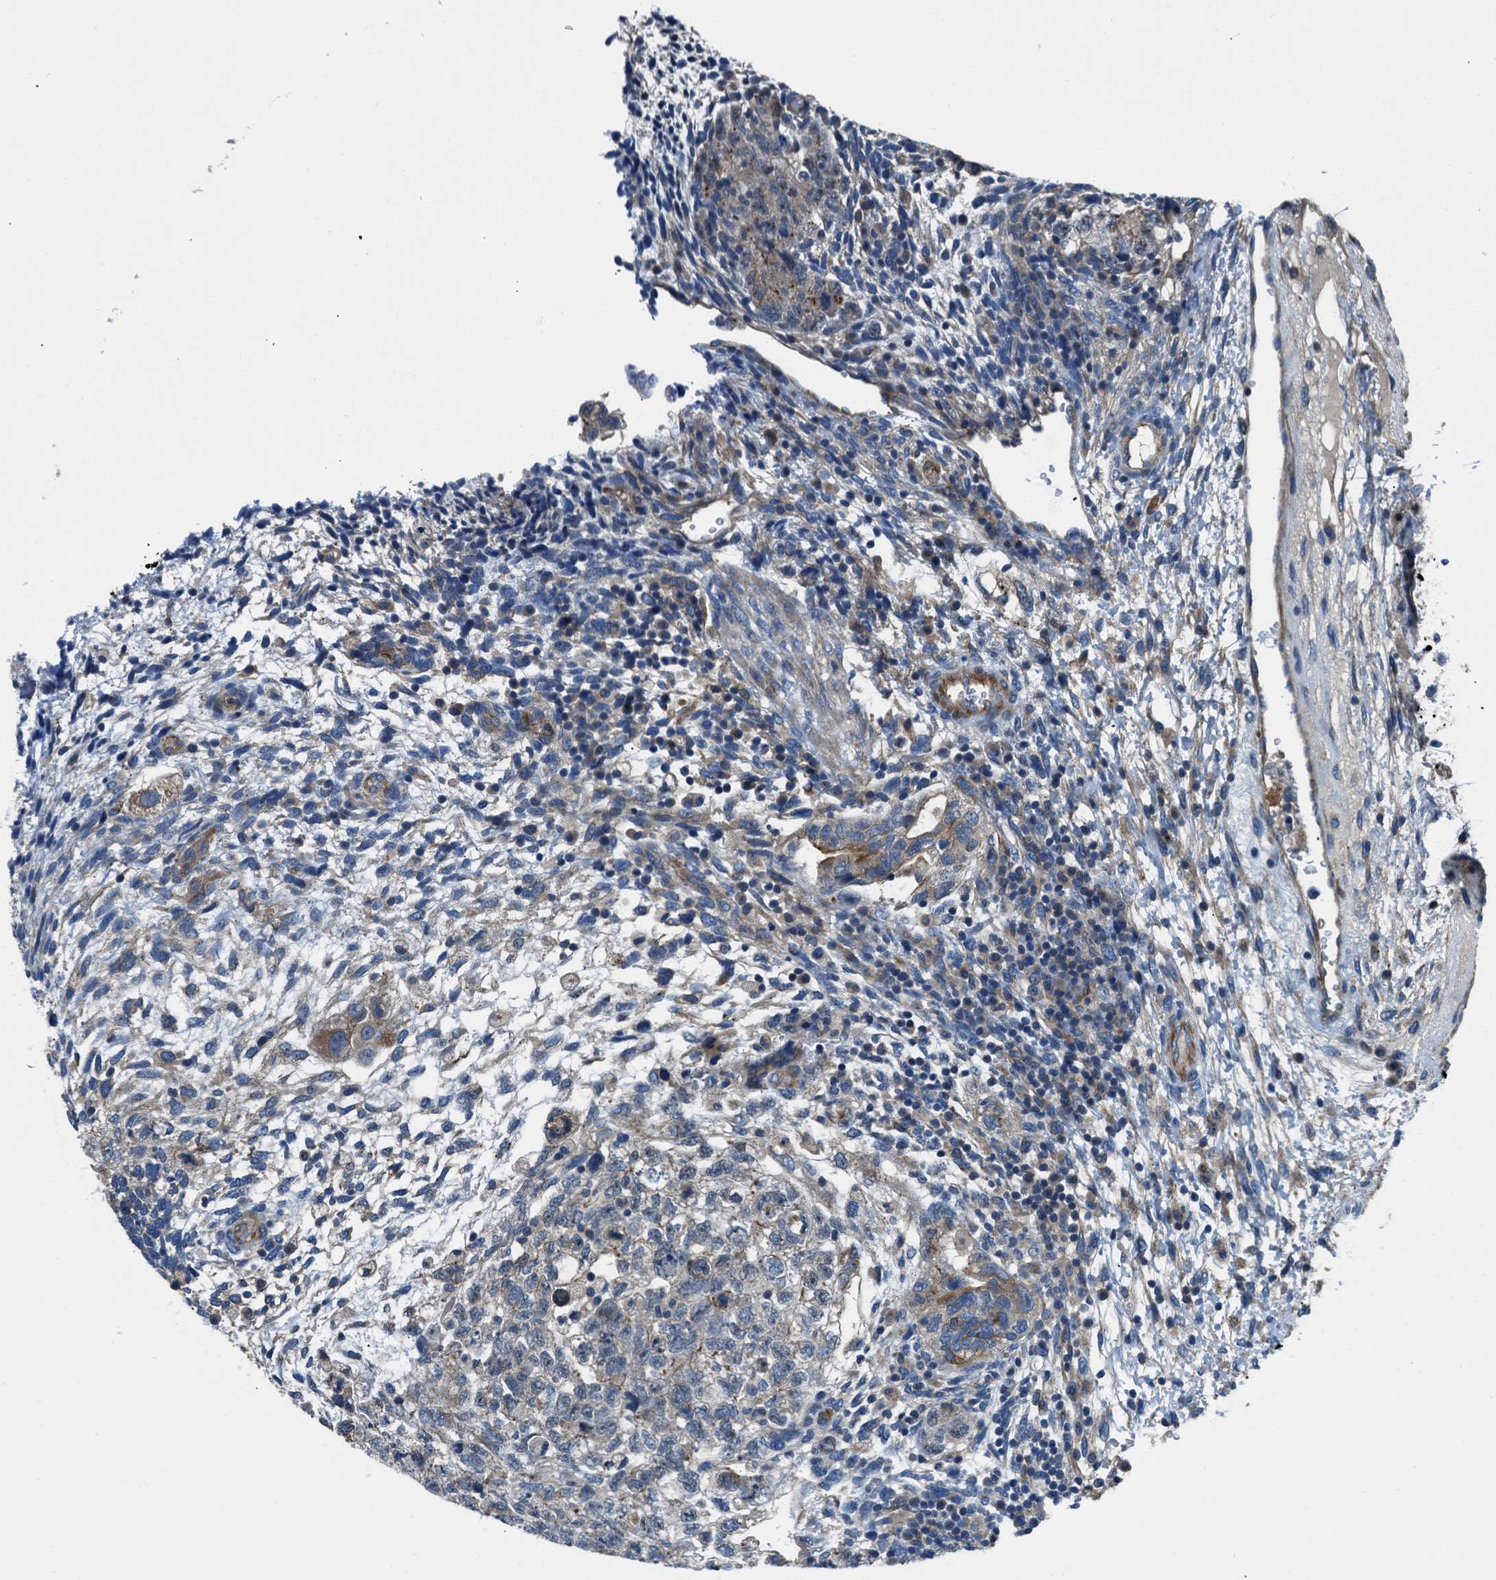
{"staining": {"intensity": "moderate", "quantity": "<25%", "location": "cytoplasmic/membranous"}, "tissue": "testis cancer", "cell_type": "Tumor cells", "image_type": "cancer", "snomed": [{"axis": "morphology", "description": "Carcinoma, Embryonal, NOS"}, {"axis": "topography", "description": "Testis"}], "caption": "Immunohistochemical staining of testis embryonal carcinoma exhibits moderate cytoplasmic/membranous protein positivity in about <25% of tumor cells.", "gene": "SLC38A6", "patient": {"sex": "male", "age": 36}}